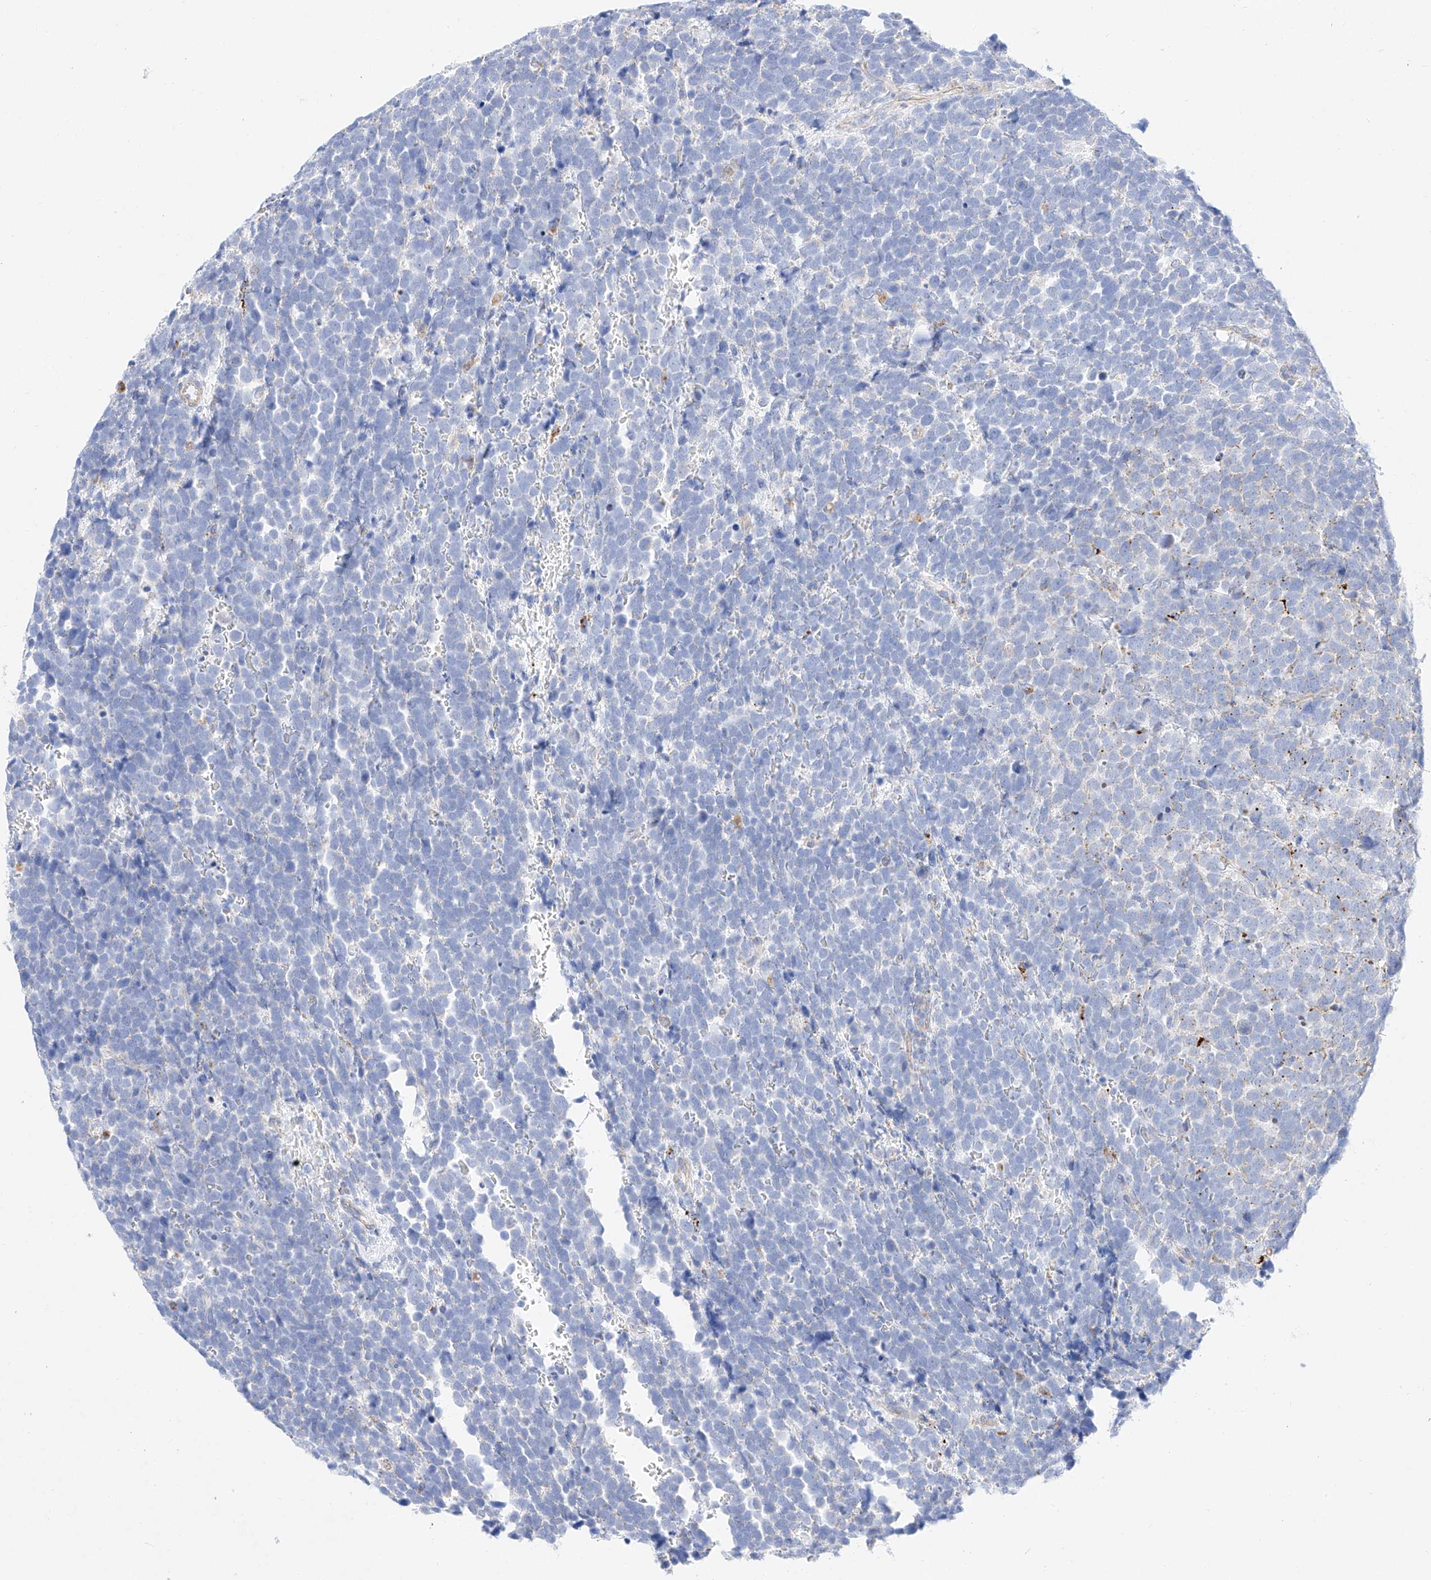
{"staining": {"intensity": "negative", "quantity": "none", "location": "none"}, "tissue": "urothelial cancer", "cell_type": "Tumor cells", "image_type": "cancer", "snomed": [{"axis": "morphology", "description": "Urothelial carcinoma, High grade"}, {"axis": "topography", "description": "Urinary bladder"}], "caption": "Histopathology image shows no protein positivity in tumor cells of urothelial cancer tissue. (DAB IHC with hematoxylin counter stain).", "gene": "C6orf62", "patient": {"sex": "female", "age": 82}}